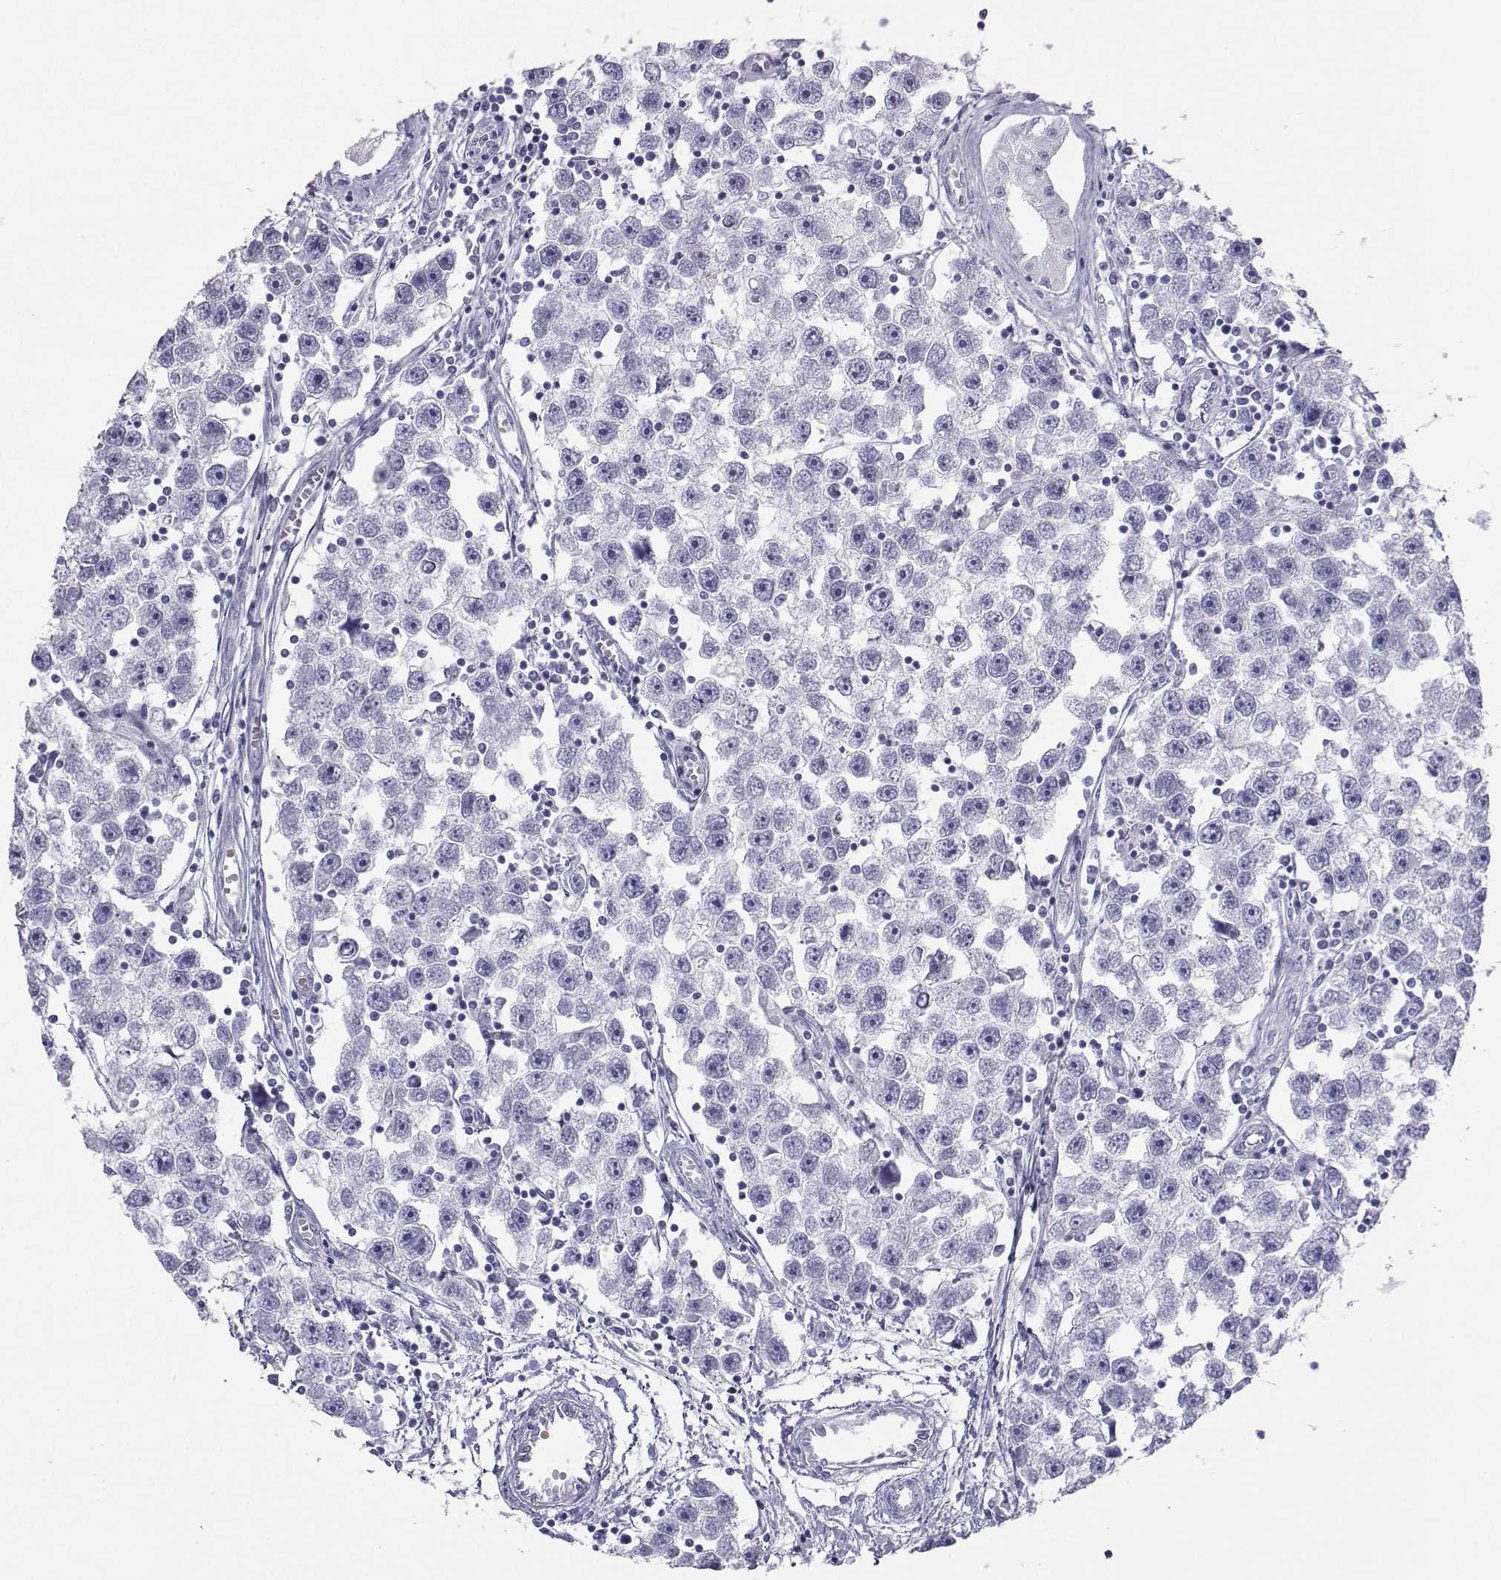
{"staining": {"intensity": "negative", "quantity": "none", "location": "none"}, "tissue": "testis cancer", "cell_type": "Tumor cells", "image_type": "cancer", "snomed": [{"axis": "morphology", "description": "Seminoma, NOS"}, {"axis": "topography", "description": "Testis"}], "caption": "Testis cancer (seminoma) was stained to show a protein in brown. There is no significant positivity in tumor cells.", "gene": "LORICRIN", "patient": {"sex": "male", "age": 30}}